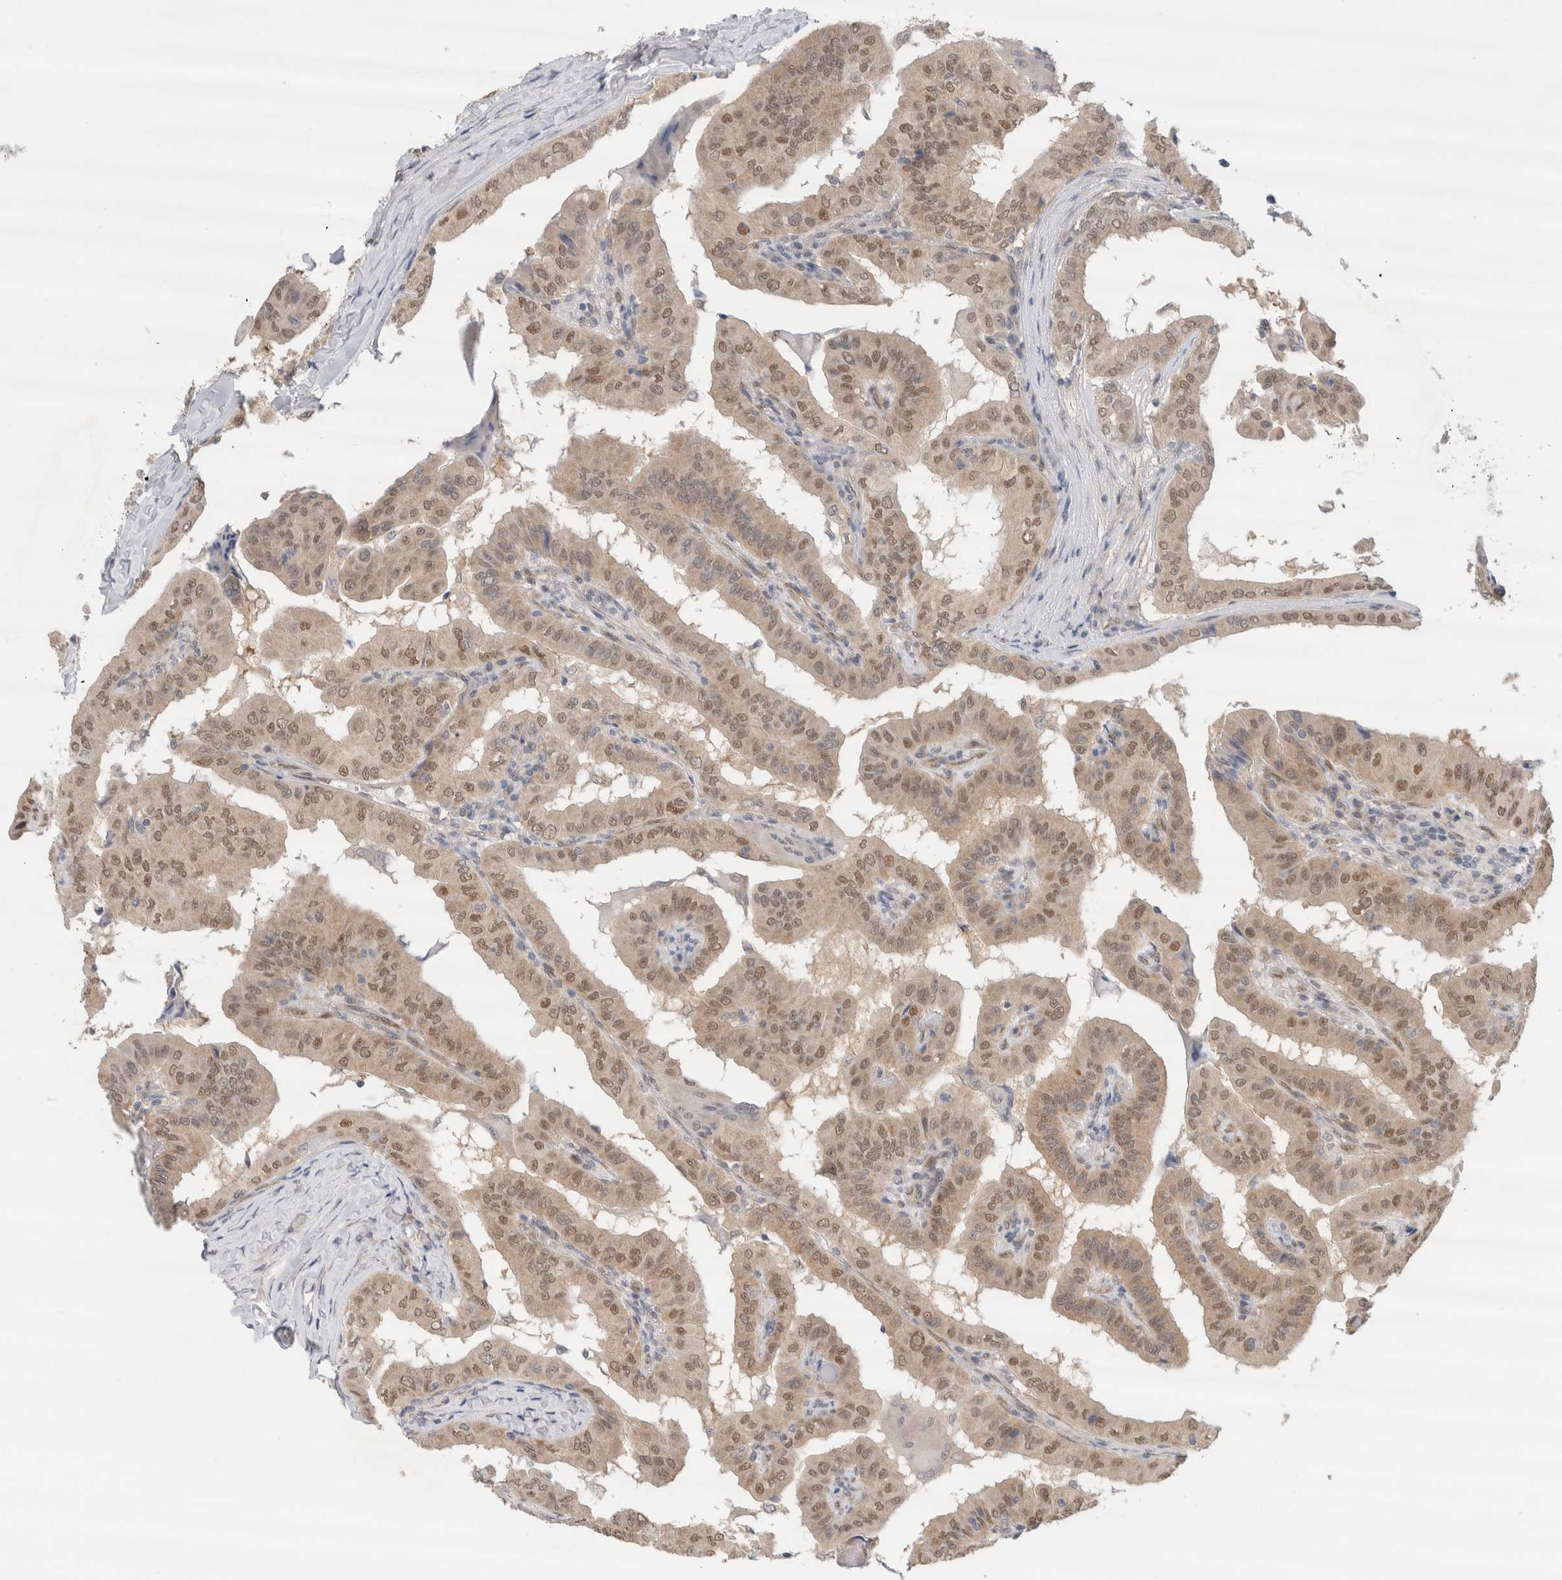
{"staining": {"intensity": "weak", "quantity": ">75%", "location": "nuclear"}, "tissue": "thyroid cancer", "cell_type": "Tumor cells", "image_type": "cancer", "snomed": [{"axis": "morphology", "description": "Papillary adenocarcinoma, NOS"}, {"axis": "topography", "description": "Thyroid gland"}], "caption": "A low amount of weak nuclear positivity is present in approximately >75% of tumor cells in thyroid cancer (papillary adenocarcinoma) tissue.", "gene": "EIF4G3", "patient": {"sex": "male", "age": 33}}